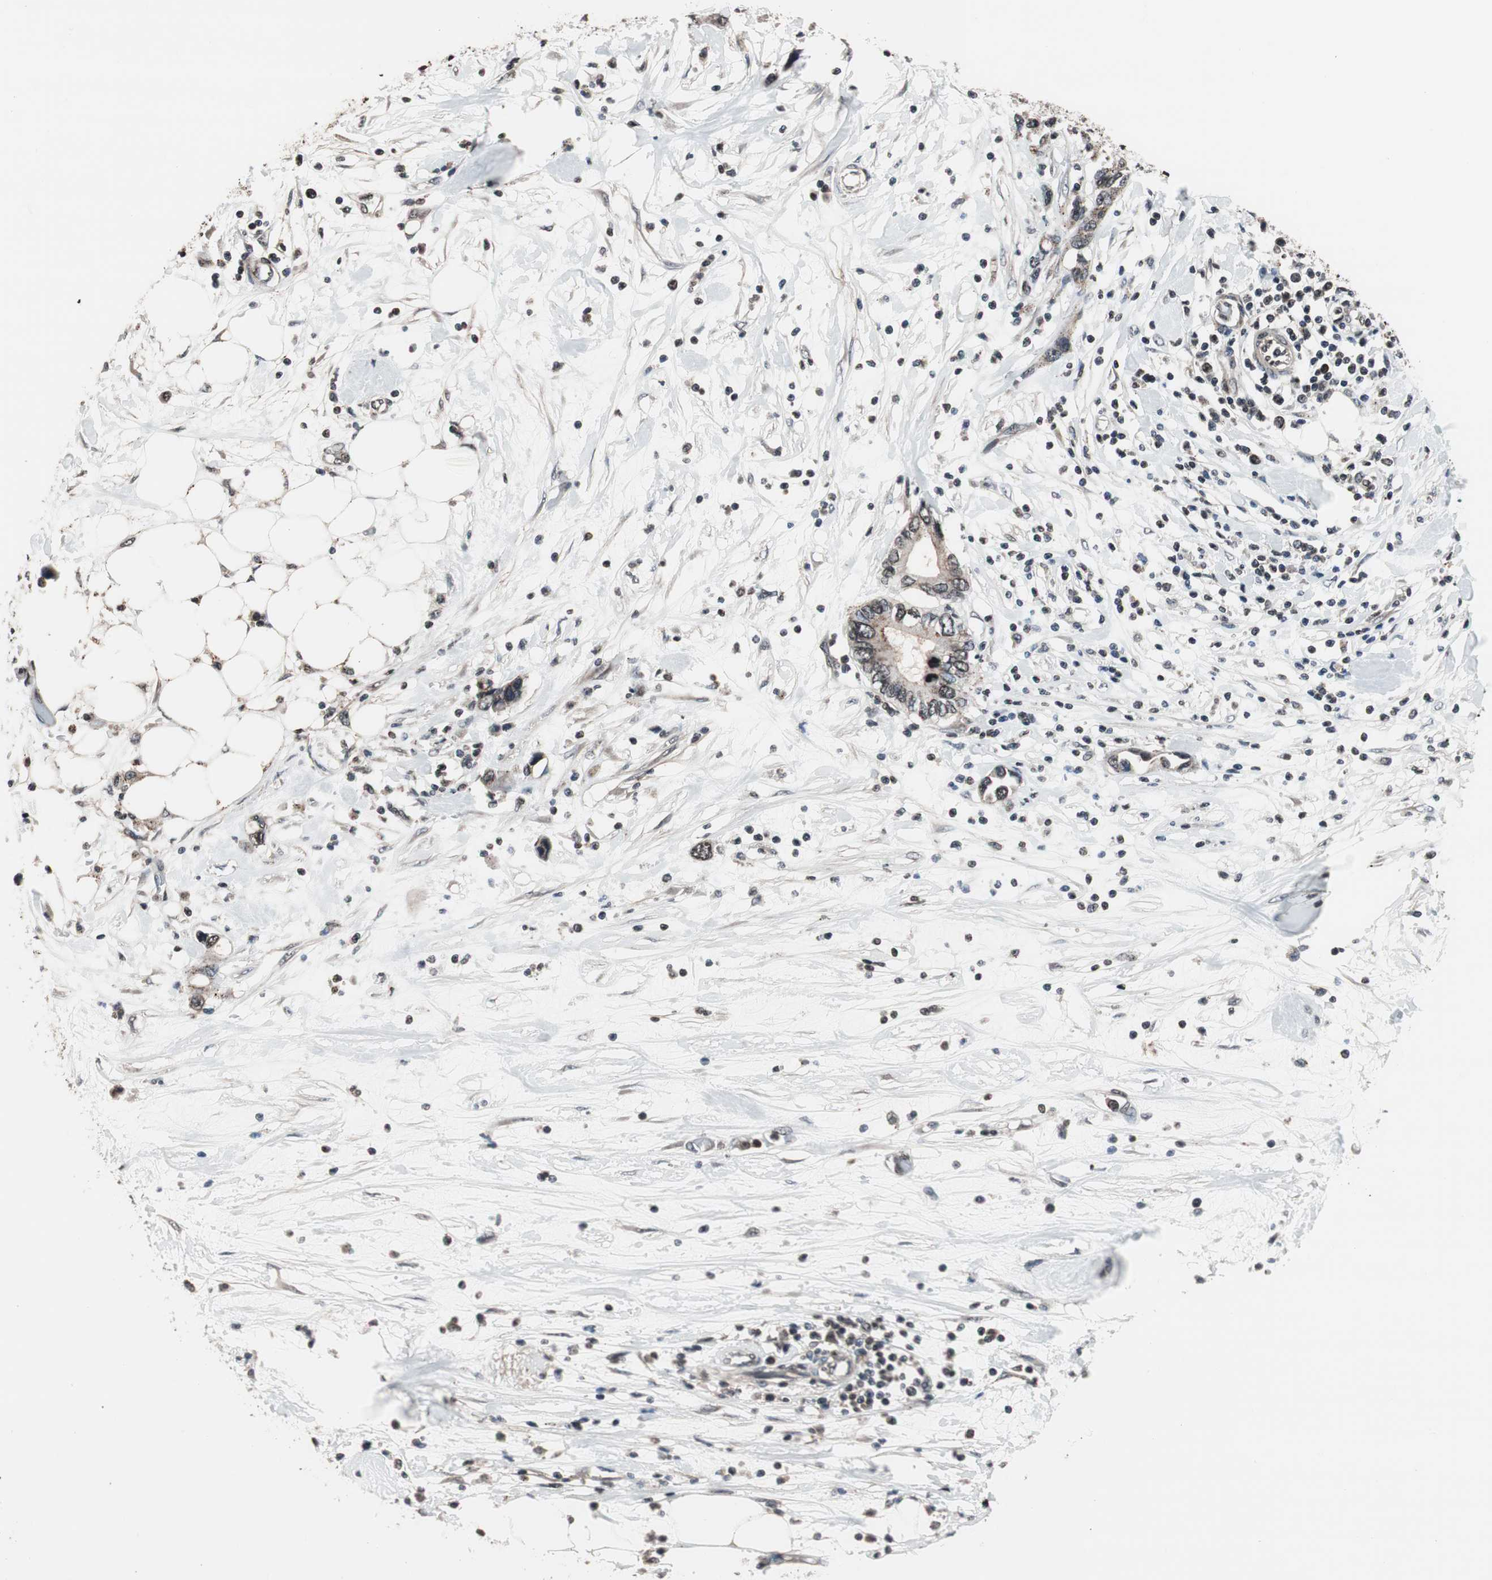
{"staining": {"intensity": "weak", "quantity": ">75%", "location": "cytoplasmic/membranous"}, "tissue": "pancreatic cancer", "cell_type": "Tumor cells", "image_type": "cancer", "snomed": [{"axis": "morphology", "description": "Adenocarcinoma, NOS"}, {"axis": "topography", "description": "Pancreas"}], "caption": "Adenocarcinoma (pancreatic) stained for a protein exhibits weak cytoplasmic/membranous positivity in tumor cells.", "gene": "RFC1", "patient": {"sex": "female", "age": 57}}